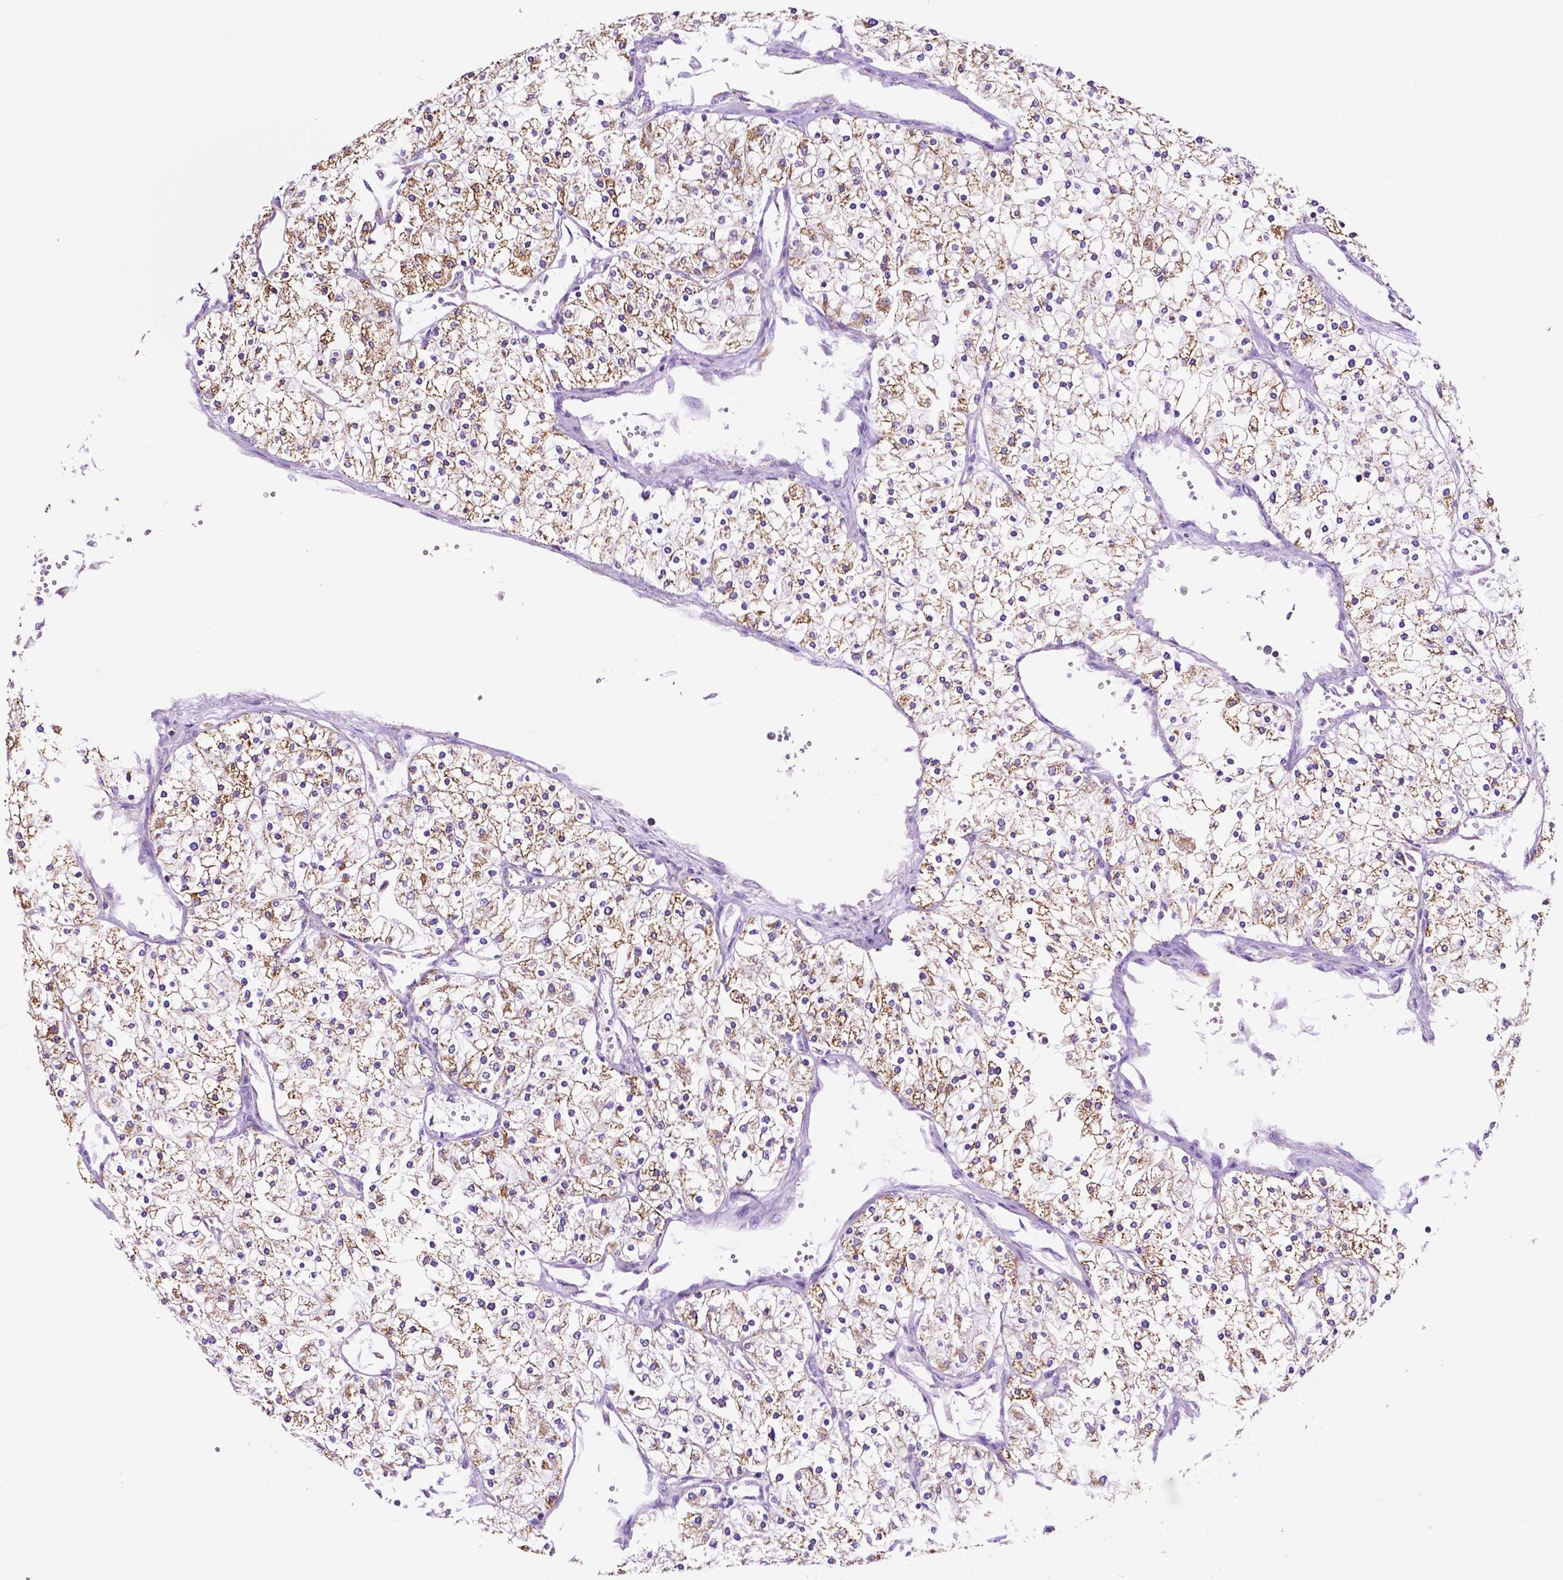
{"staining": {"intensity": "moderate", "quantity": ">75%", "location": "cytoplasmic/membranous"}, "tissue": "renal cancer", "cell_type": "Tumor cells", "image_type": "cancer", "snomed": [{"axis": "morphology", "description": "Adenocarcinoma, NOS"}, {"axis": "topography", "description": "Kidney"}], "caption": "High-magnification brightfield microscopy of adenocarcinoma (renal) stained with DAB (brown) and counterstained with hematoxylin (blue). tumor cells exhibit moderate cytoplasmic/membranous expression is identified in about>75% of cells.", "gene": "GDPD5", "patient": {"sex": "male", "age": 80}}